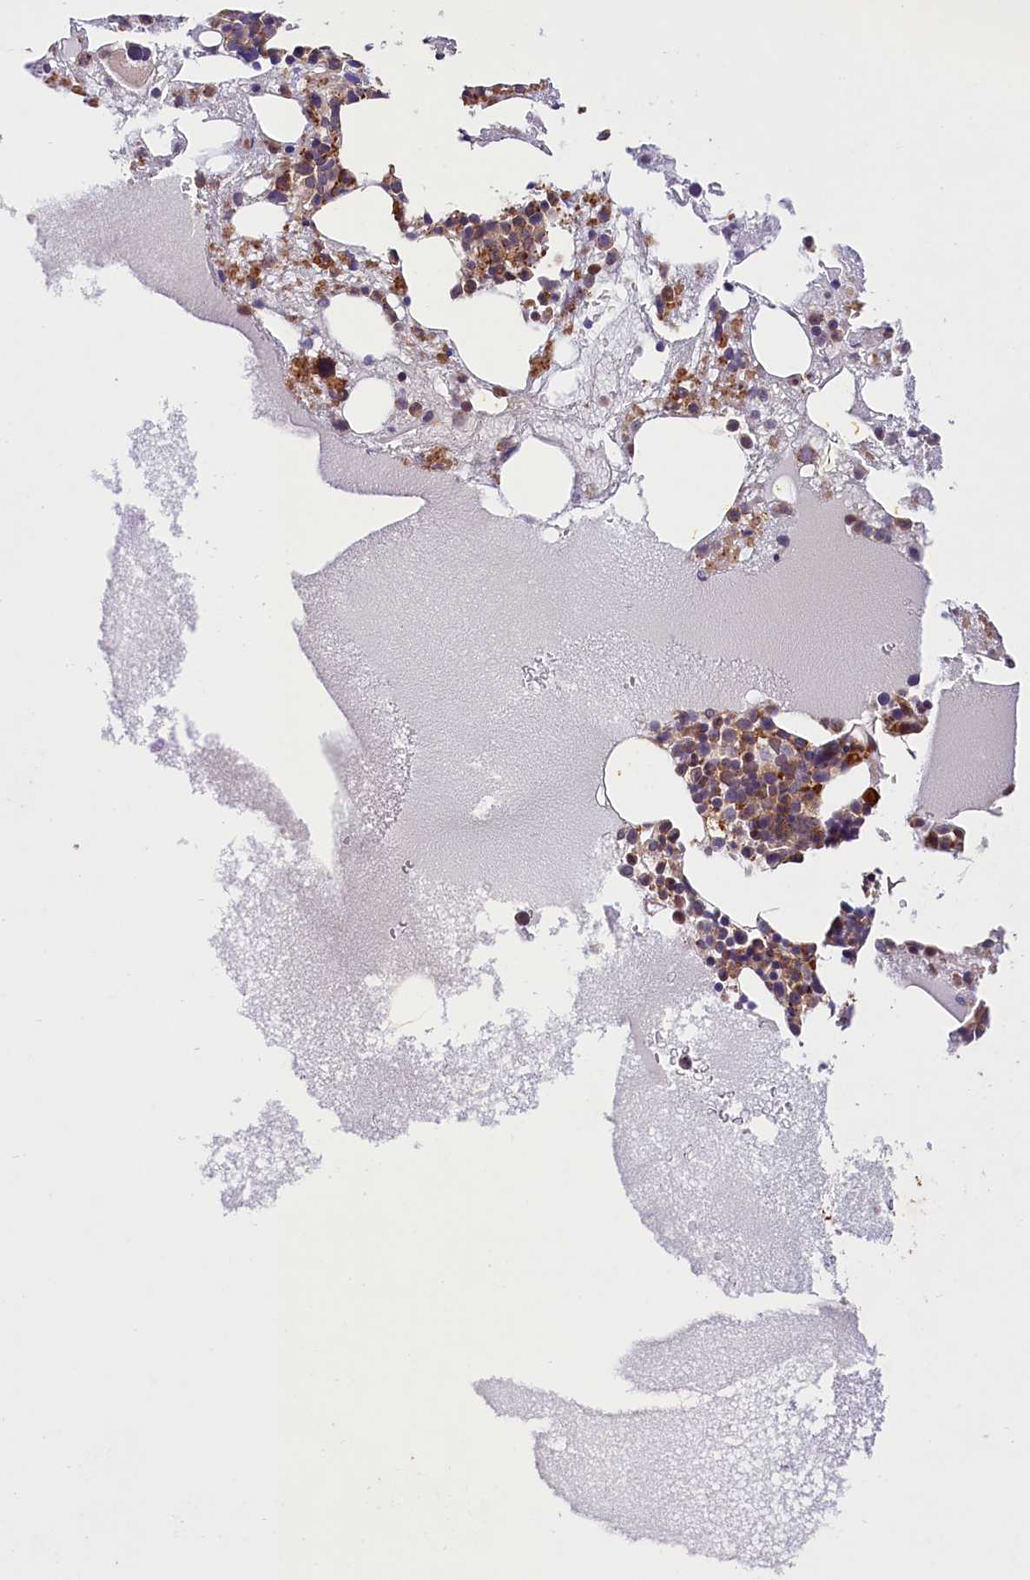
{"staining": {"intensity": "strong", "quantity": "<25%", "location": "cytoplasmic/membranous"}, "tissue": "bone marrow", "cell_type": "Hematopoietic cells", "image_type": "normal", "snomed": [{"axis": "morphology", "description": "Normal tissue, NOS"}, {"axis": "topography", "description": "Bone marrow"}], "caption": "The image reveals immunohistochemical staining of unremarkable bone marrow. There is strong cytoplasmic/membranous expression is appreciated in approximately <25% of hematopoietic cells. The protein of interest is stained brown, and the nuclei are stained in blue (DAB IHC with brightfield microscopy, high magnification).", "gene": "CACNA1H", "patient": {"sex": "male", "age": 61}}